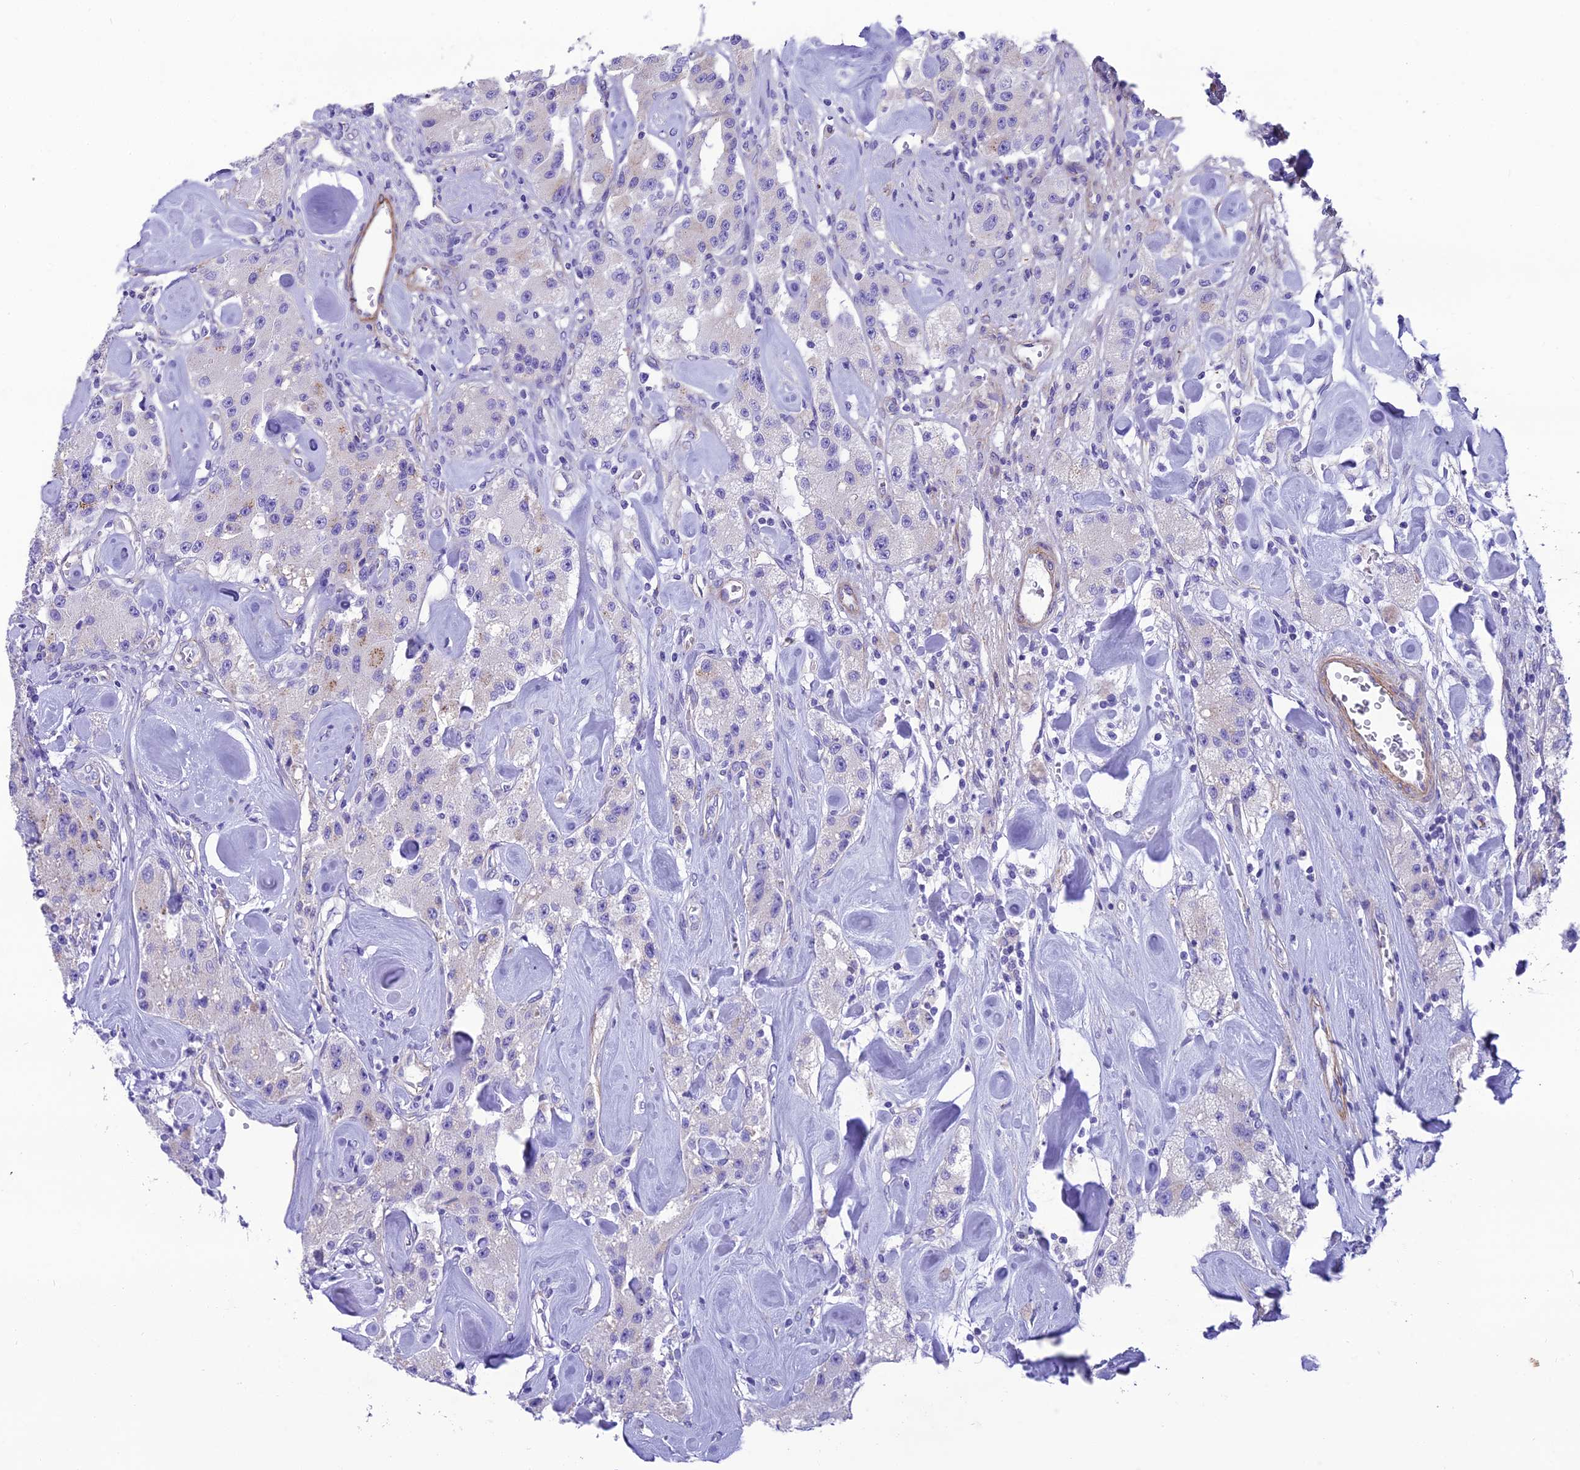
{"staining": {"intensity": "negative", "quantity": "none", "location": "none"}, "tissue": "carcinoid", "cell_type": "Tumor cells", "image_type": "cancer", "snomed": [{"axis": "morphology", "description": "Carcinoid, malignant, NOS"}, {"axis": "topography", "description": "Pancreas"}], "caption": "A high-resolution image shows IHC staining of carcinoid, which shows no significant expression in tumor cells. The staining was performed using DAB to visualize the protein expression in brown, while the nuclei were stained in blue with hematoxylin (Magnification: 20x).", "gene": "GFRA1", "patient": {"sex": "male", "age": 41}}